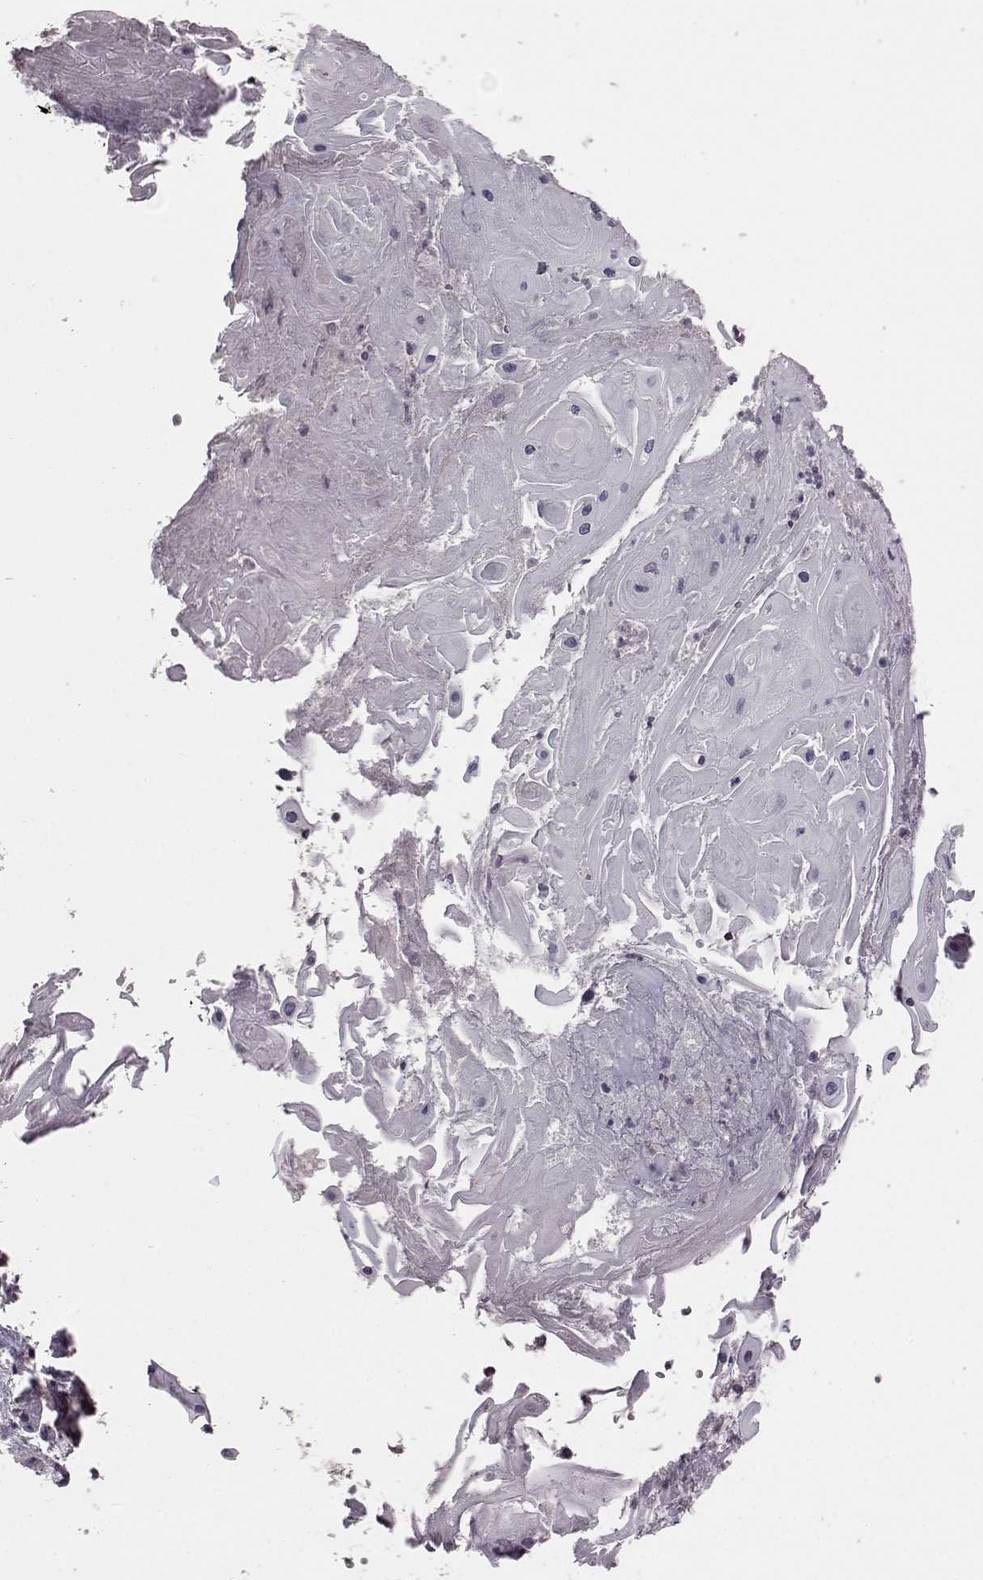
{"staining": {"intensity": "negative", "quantity": "none", "location": "none"}, "tissue": "skin cancer", "cell_type": "Tumor cells", "image_type": "cancer", "snomed": [{"axis": "morphology", "description": "Squamous cell carcinoma, NOS"}, {"axis": "topography", "description": "Skin"}], "caption": "The immunohistochemistry (IHC) micrograph has no significant expression in tumor cells of squamous cell carcinoma (skin) tissue. (Stains: DAB immunohistochemistry (IHC) with hematoxylin counter stain, Microscopy: brightfield microscopy at high magnification).", "gene": "CDC42SE1", "patient": {"sex": "male", "age": 62}}